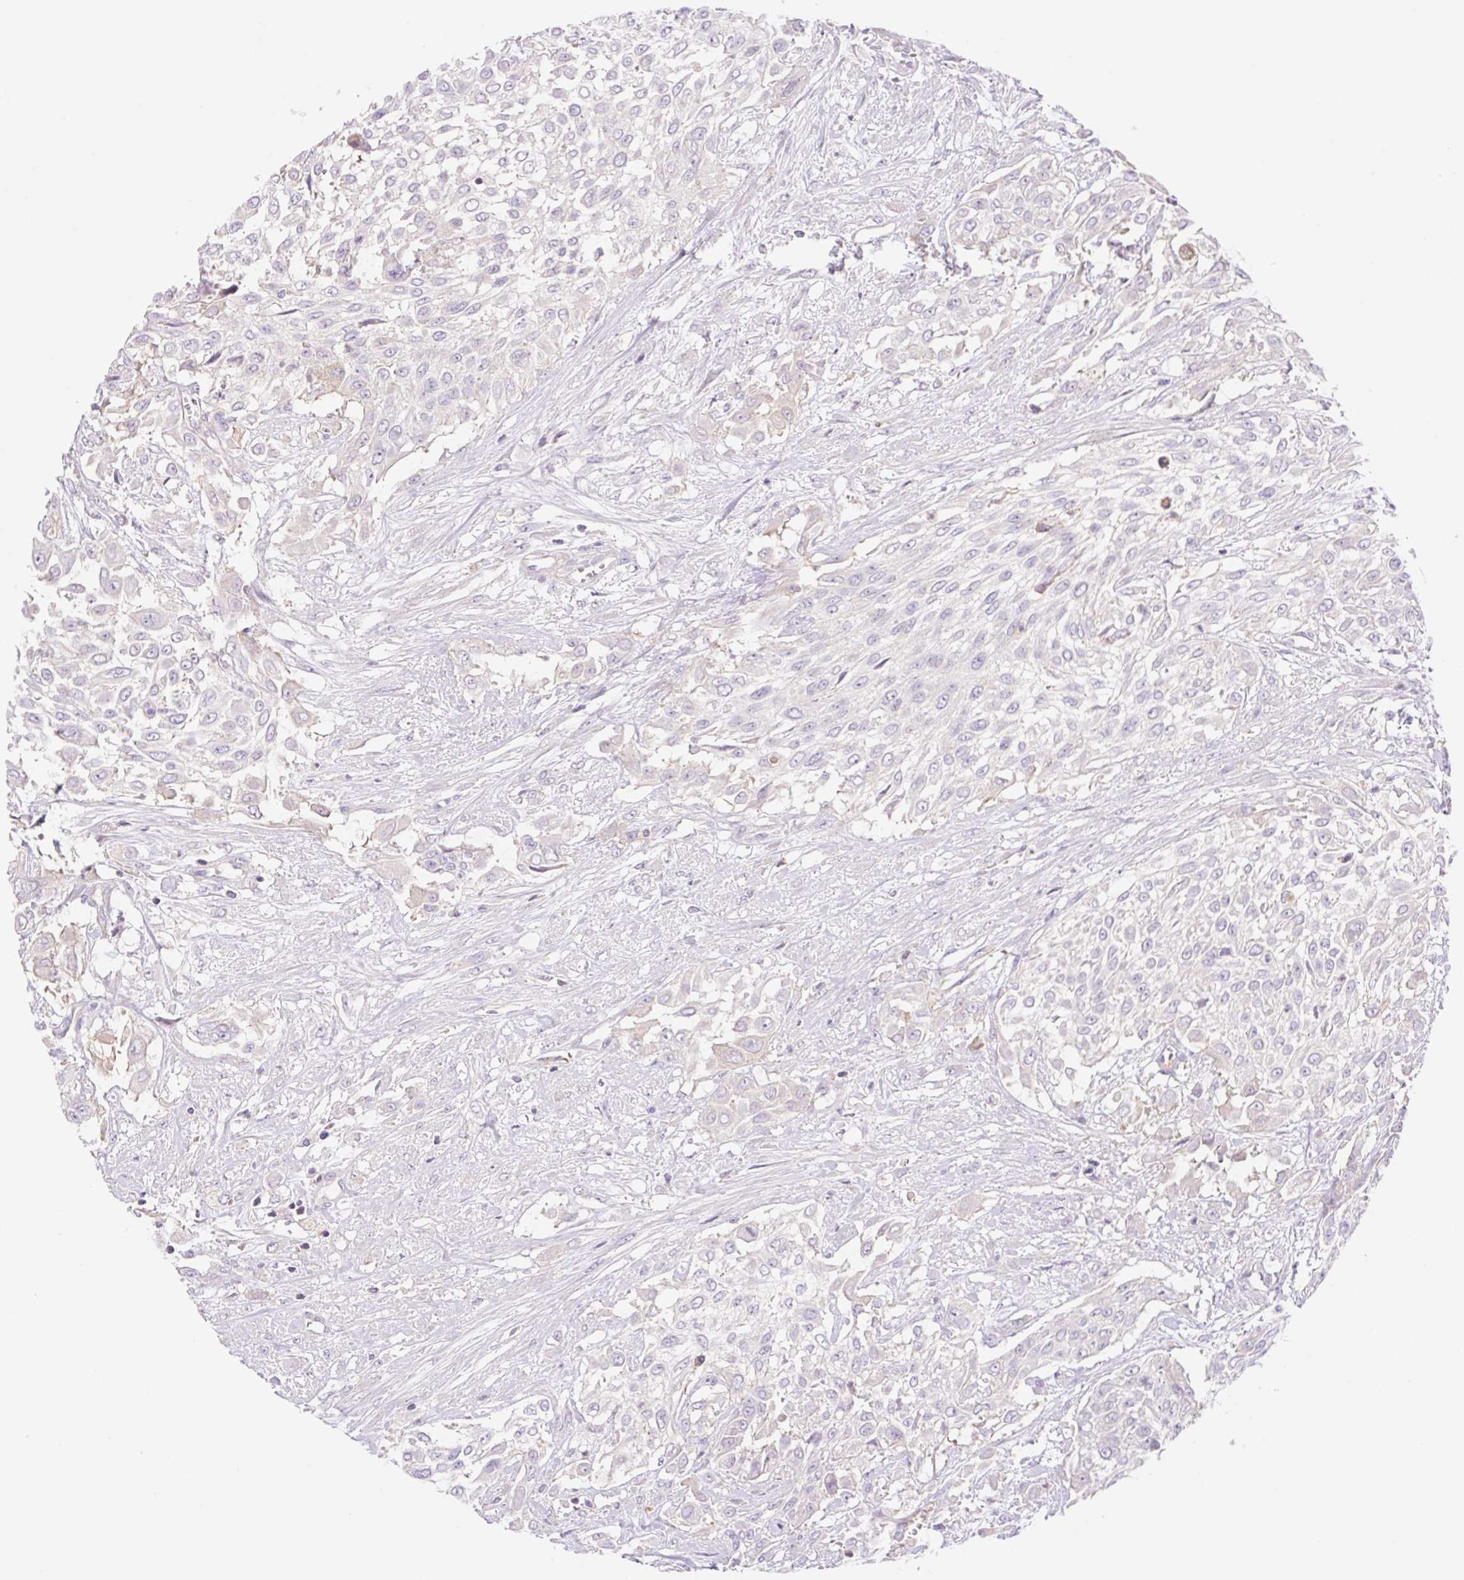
{"staining": {"intensity": "negative", "quantity": "none", "location": "none"}, "tissue": "urothelial cancer", "cell_type": "Tumor cells", "image_type": "cancer", "snomed": [{"axis": "morphology", "description": "Urothelial carcinoma, High grade"}, {"axis": "topography", "description": "Urinary bladder"}], "caption": "This is a micrograph of immunohistochemistry staining of urothelial carcinoma (high-grade), which shows no expression in tumor cells.", "gene": "DENND5A", "patient": {"sex": "male", "age": 57}}